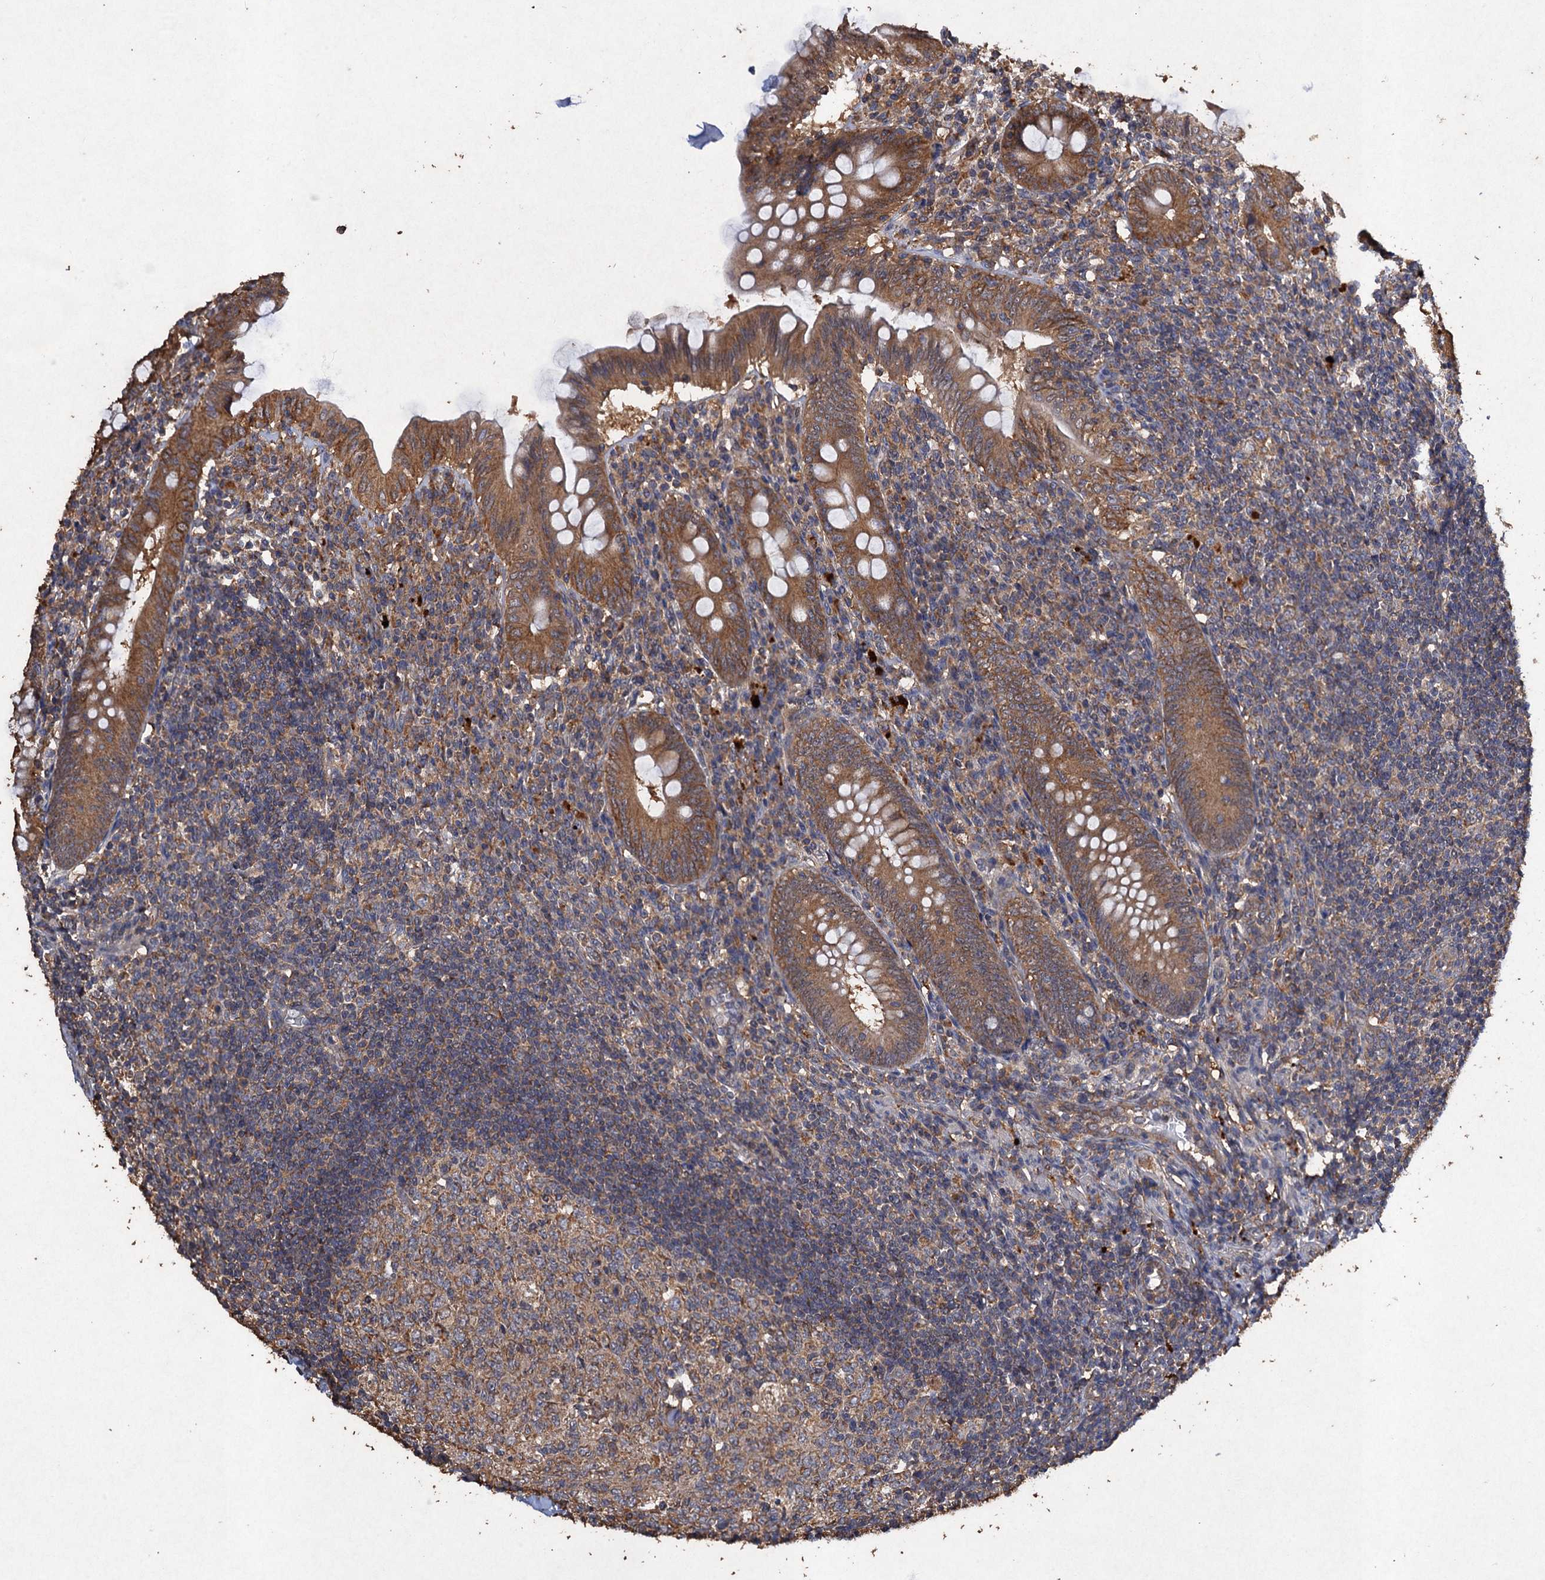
{"staining": {"intensity": "moderate", "quantity": ">75%", "location": "cytoplasmic/membranous"}, "tissue": "appendix", "cell_type": "Glandular cells", "image_type": "normal", "snomed": [{"axis": "morphology", "description": "Normal tissue, NOS"}, {"axis": "topography", "description": "Appendix"}], "caption": "Immunohistochemical staining of benign appendix displays moderate cytoplasmic/membranous protein expression in approximately >75% of glandular cells.", "gene": "SCUBE3", "patient": {"sex": "male", "age": 14}}